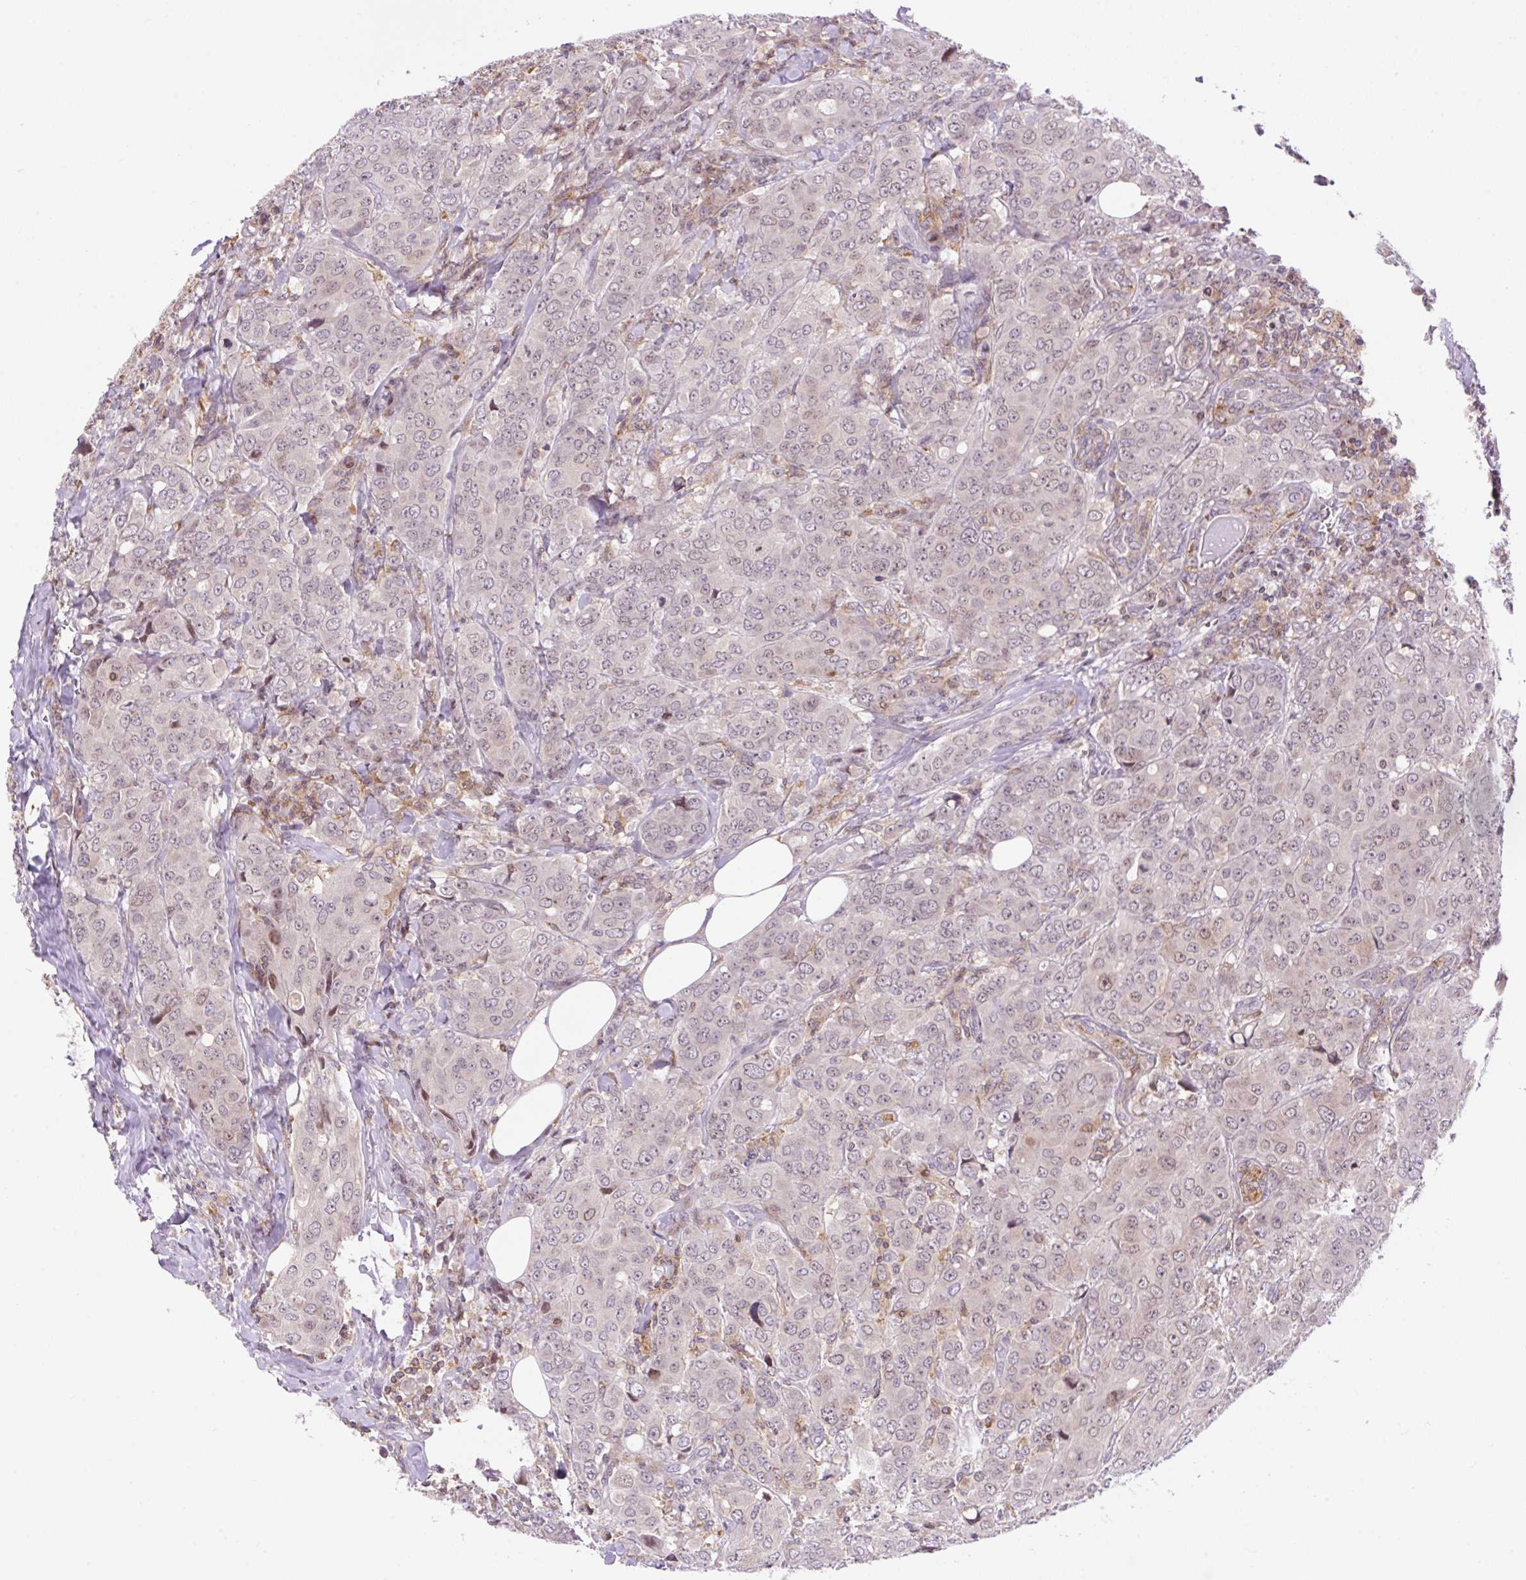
{"staining": {"intensity": "weak", "quantity": "25%-75%", "location": "nuclear"}, "tissue": "breast cancer", "cell_type": "Tumor cells", "image_type": "cancer", "snomed": [{"axis": "morphology", "description": "Duct carcinoma"}, {"axis": "topography", "description": "Breast"}], "caption": "Tumor cells display low levels of weak nuclear positivity in about 25%-75% of cells in infiltrating ductal carcinoma (breast).", "gene": "CARD11", "patient": {"sex": "female", "age": 43}}